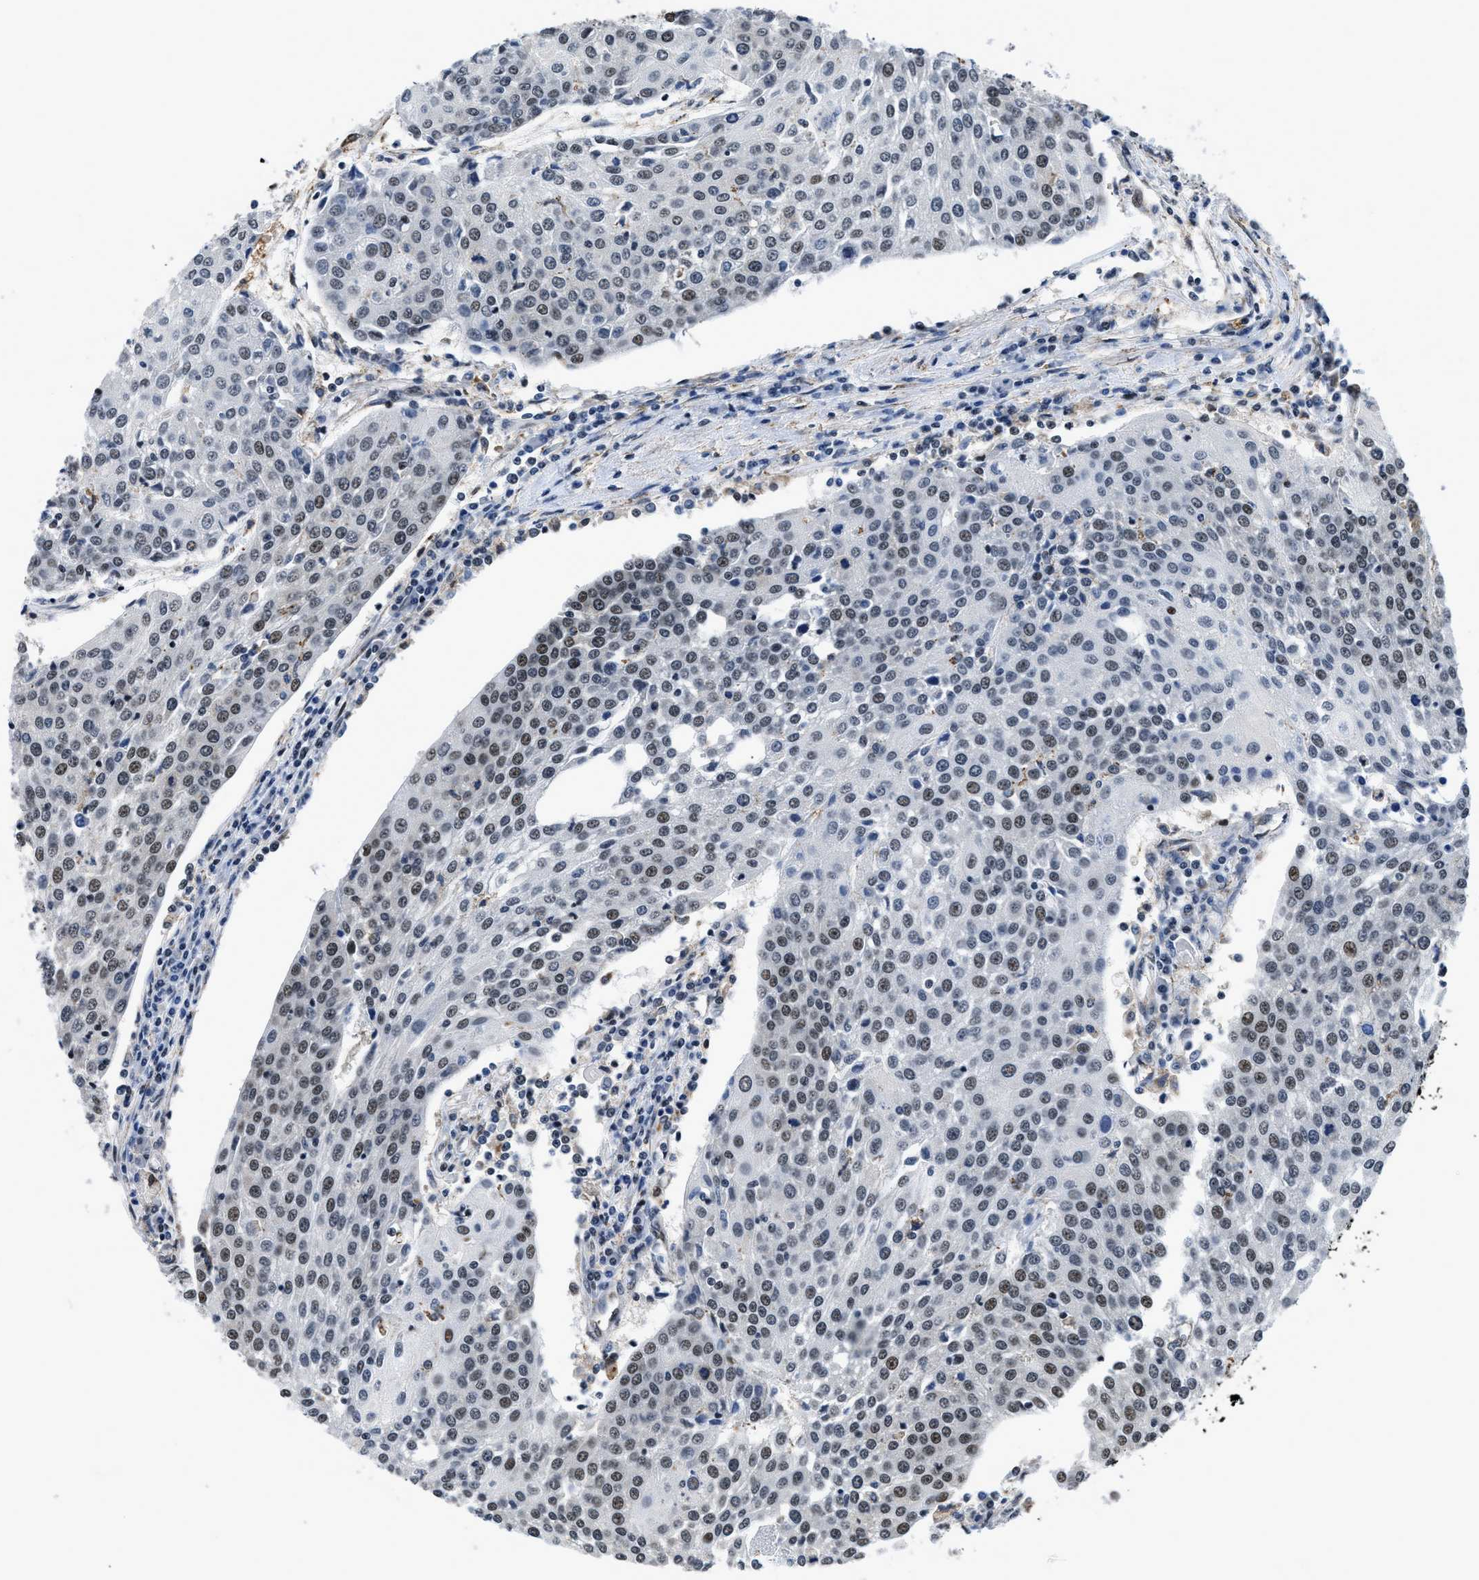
{"staining": {"intensity": "moderate", "quantity": ">75%", "location": "nuclear"}, "tissue": "urothelial cancer", "cell_type": "Tumor cells", "image_type": "cancer", "snomed": [{"axis": "morphology", "description": "Urothelial carcinoma, High grade"}, {"axis": "topography", "description": "Urinary bladder"}], "caption": "Urothelial carcinoma (high-grade) tissue shows moderate nuclear expression in approximately >75% of tumor cells, visualized by immunohistochemistry. The staining was performed using DAB, with brown indicating positive protein expression. Nuclei are stained blue with hematoxylin.", "gene": "HNRNPH2", "patient": {"sex": "female", "age": 85}}